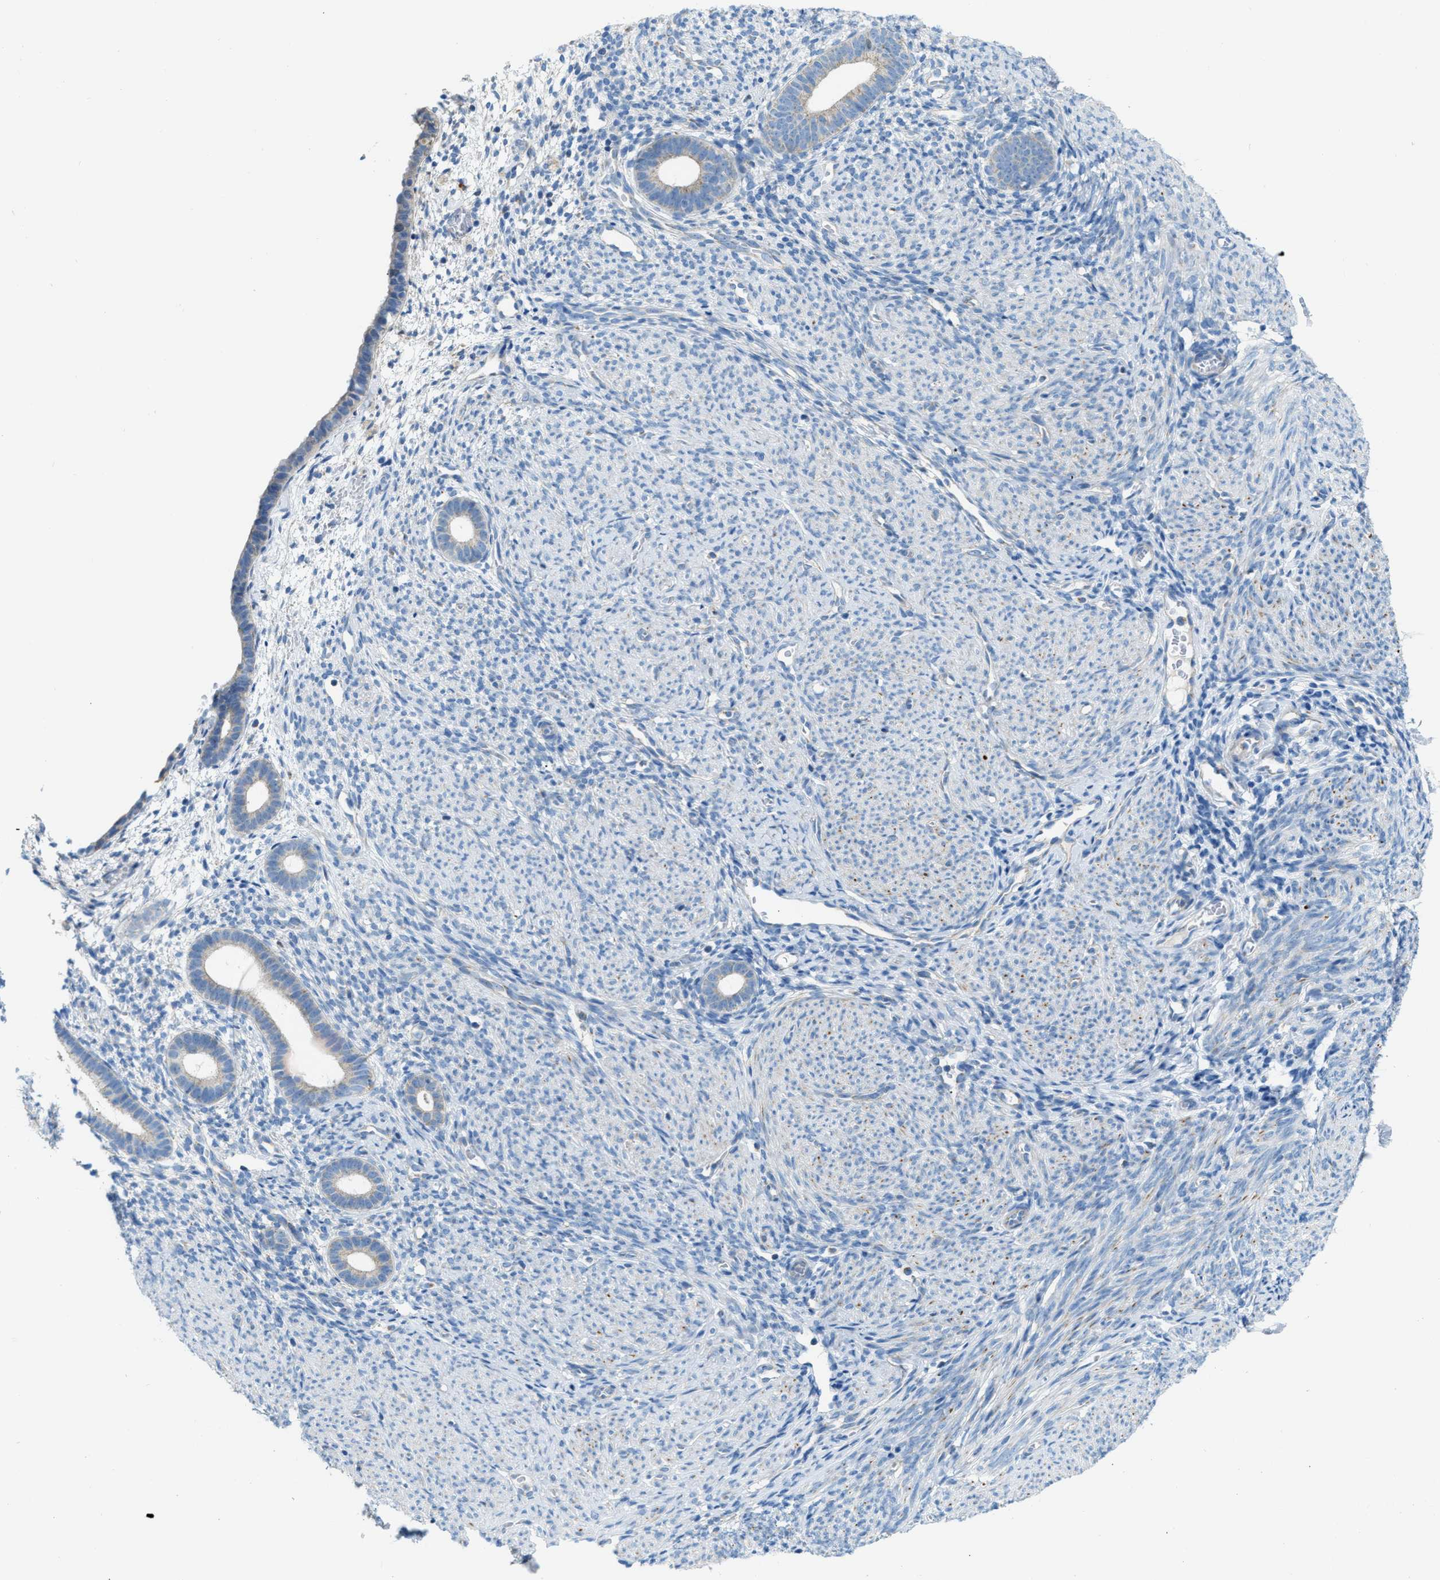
{"staining": {"intensity": "negative", "quantity": "none", "location": "none"}, "tissue": "endometrium", "cell_type": "Cells in endometrial stroma", "image_type": "normal", "snomed": [{"axis": "morphology", "description": "Normal tissue, NOS"}, {"axis": "morphology", "description": "Adenocarcinoma, NOS"}, {"axis": "topography", "description": "Endometrium"}], "caption": "High magnification brightfield microscopy of benign endometrium stained with DAB (brown) and counterstained with hematoxylin (blue): cells in endometrial stroma show no significant positivity.", "gene": "JADE1", "patient": {"sex": "female", "age": 57}}